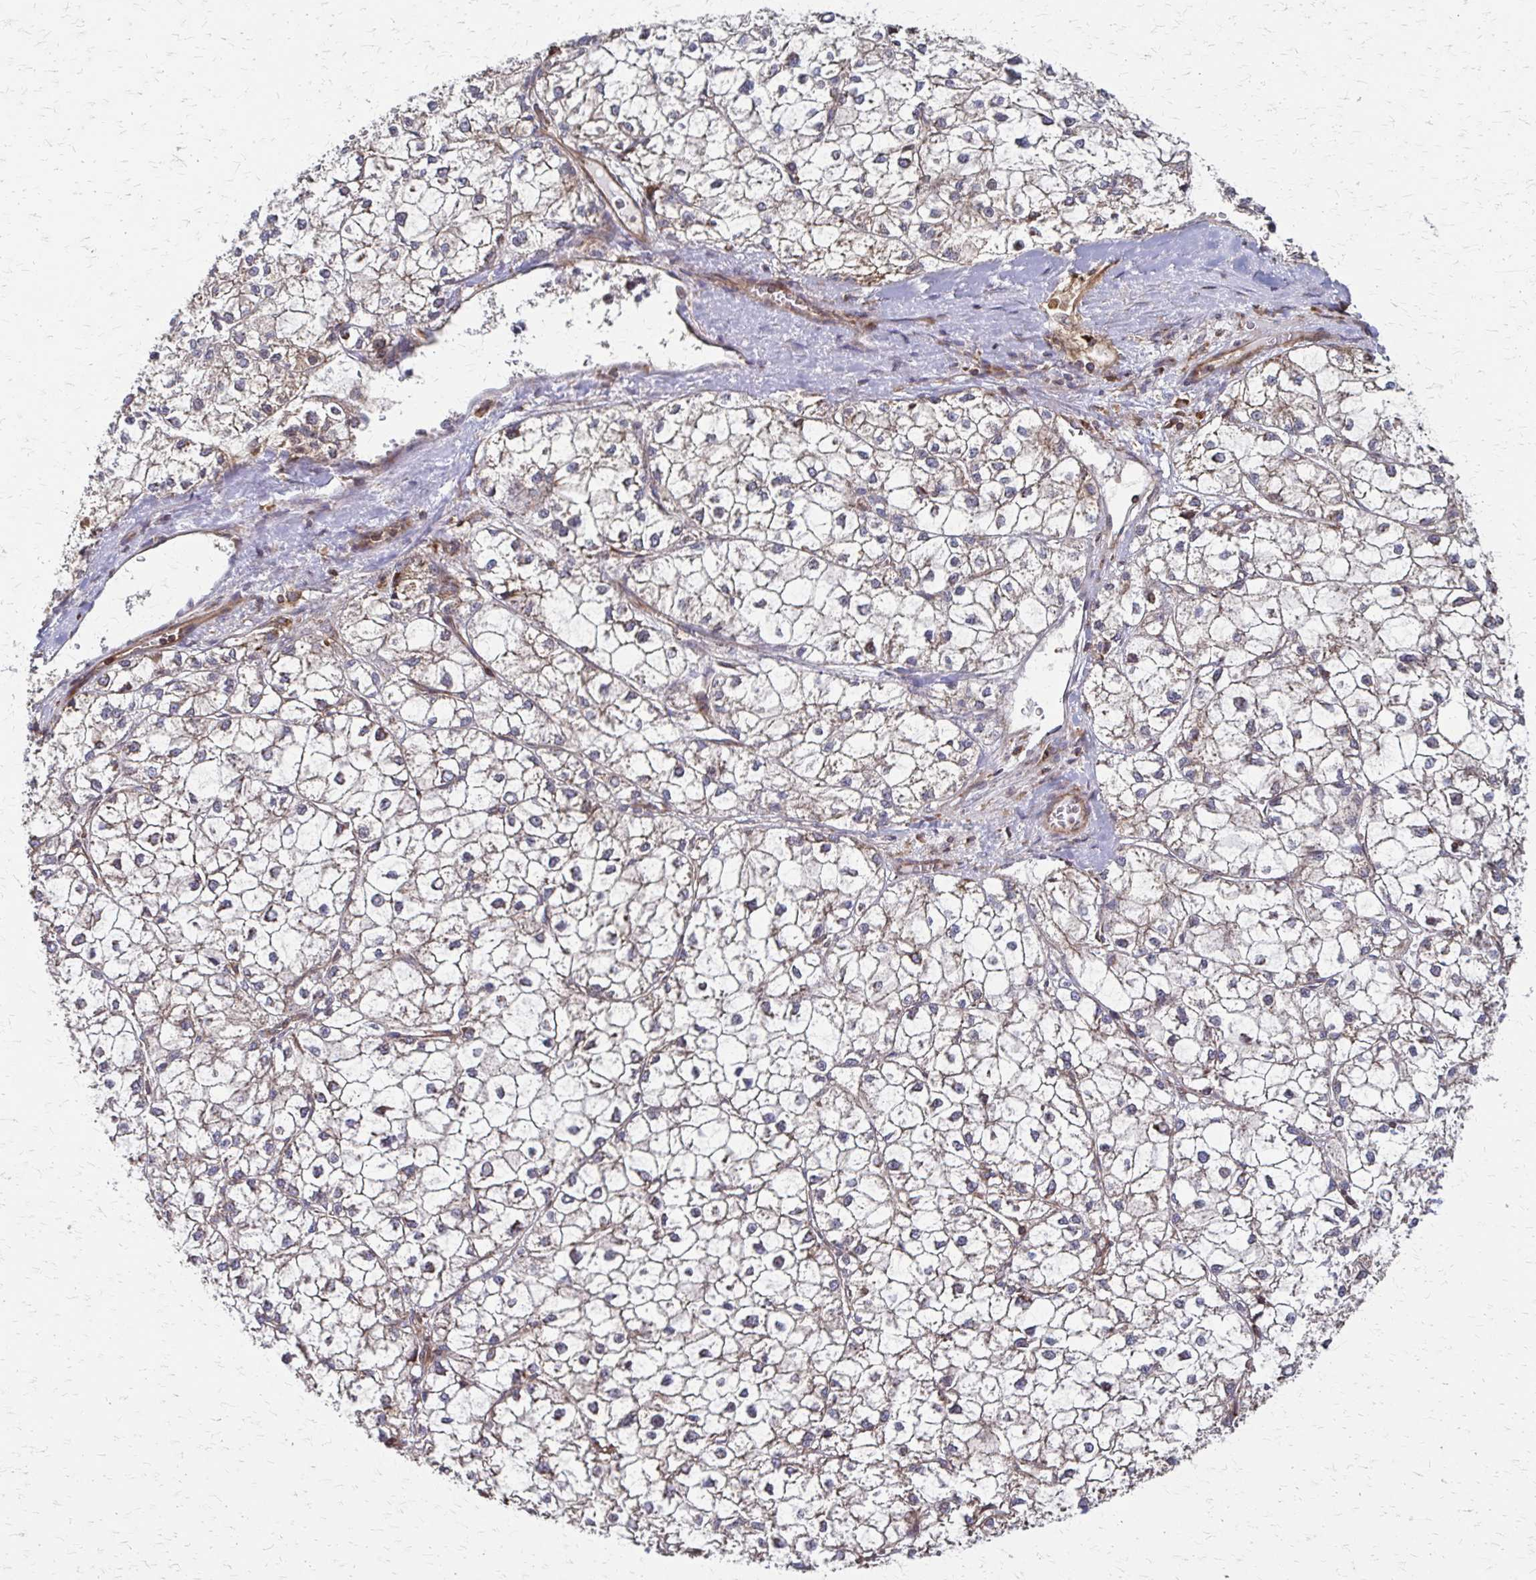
{"staining": {"intensity": "weak", "quantity": "<25%", "location": "cytoplasmic/membranous"}, "tissue": "liver cancer", "cell_type": "Tumor cells", "image_type": "cancer", "snomed": [{"axis": "morphology", "description": "Carcinoma, Hepatocellular, NOS"}, {"axis": "topography", "description": "Liver"}], "caption": "The image displays no significant staining in tumor cells of hepatocellular carcinoma (liver).", "gene": "EEF2", "patient": {"sex": "female", "age": 43}}